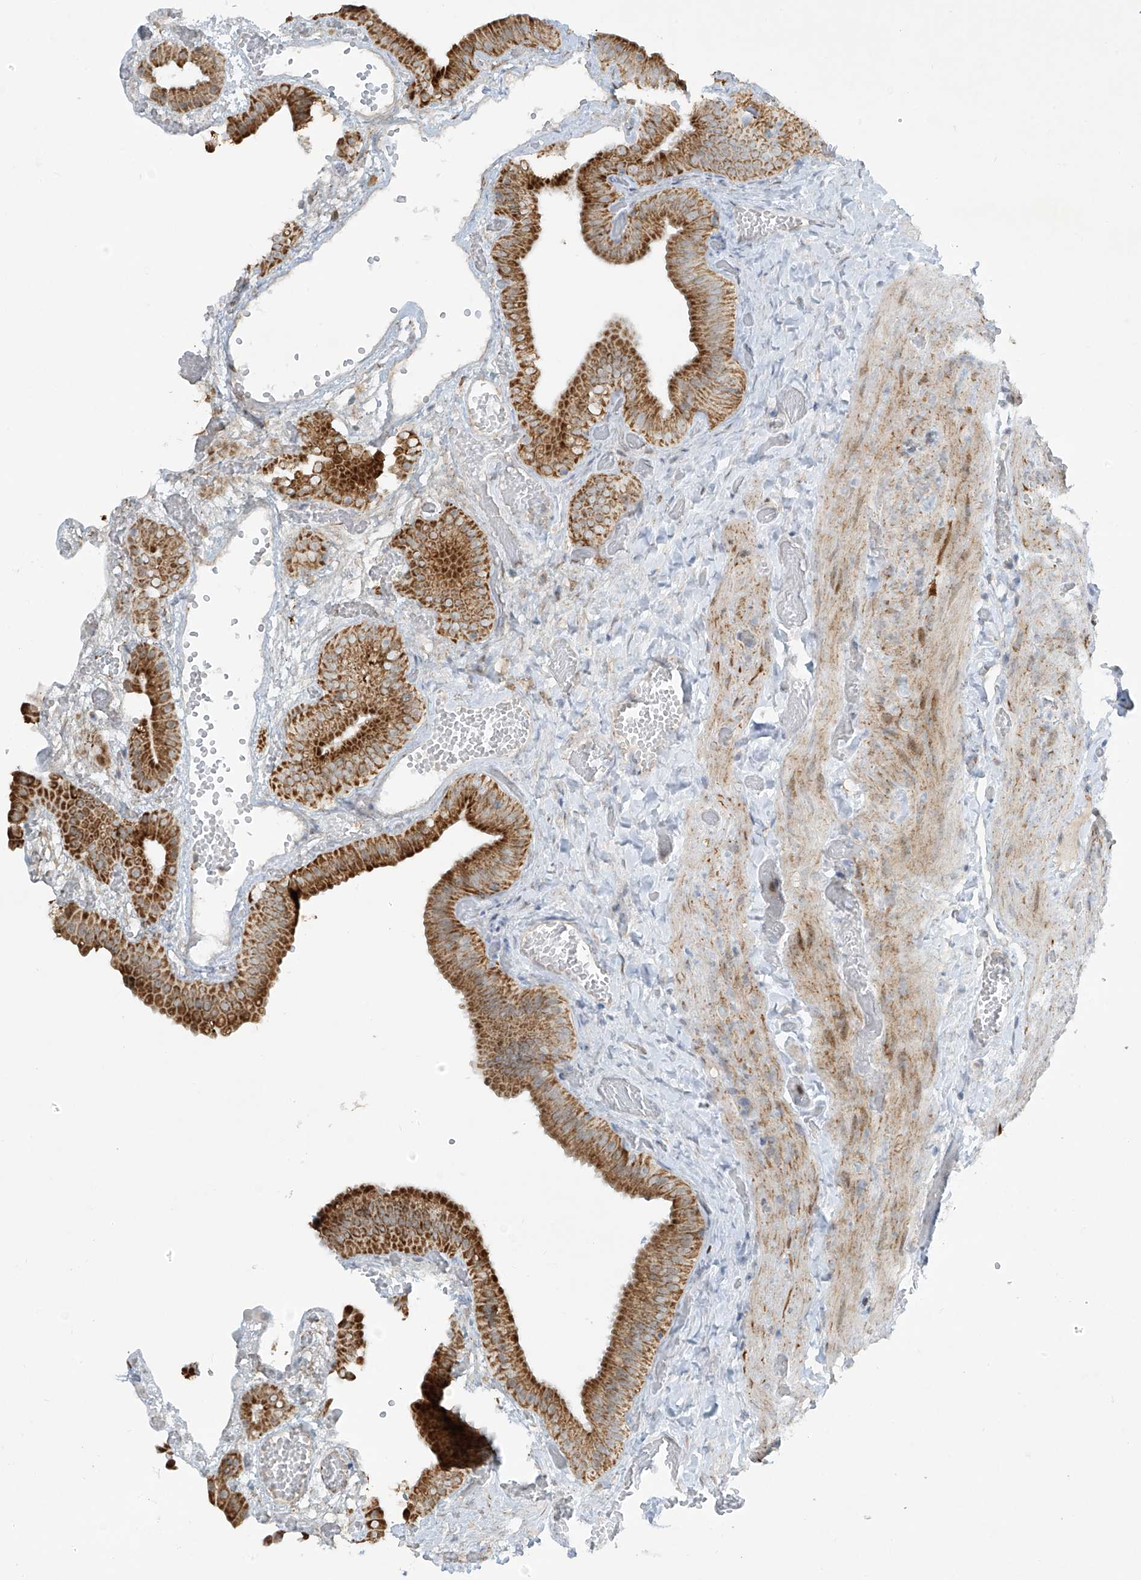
{"staining": {"intensity": "strong", "quantity": ">75%", "location": "cytoplasmic/membranous"}, "tissue": "gallbladder", "cell_type": "Glandular cells", "image_type": "normal", "snomed": [{"axis": "morphology", "description": "Normal tissue, NOS"}, {"axis": "topography", "description": "Gallbladder"}], "caption": "Protein expression analysis of unremarkable gallbladder exhibits strong cytoplasmic/membranous positivity in approximately >75% of glandular cells.", "gene": "SMDT1", "patient": {"sex": "female", "age": 64}}